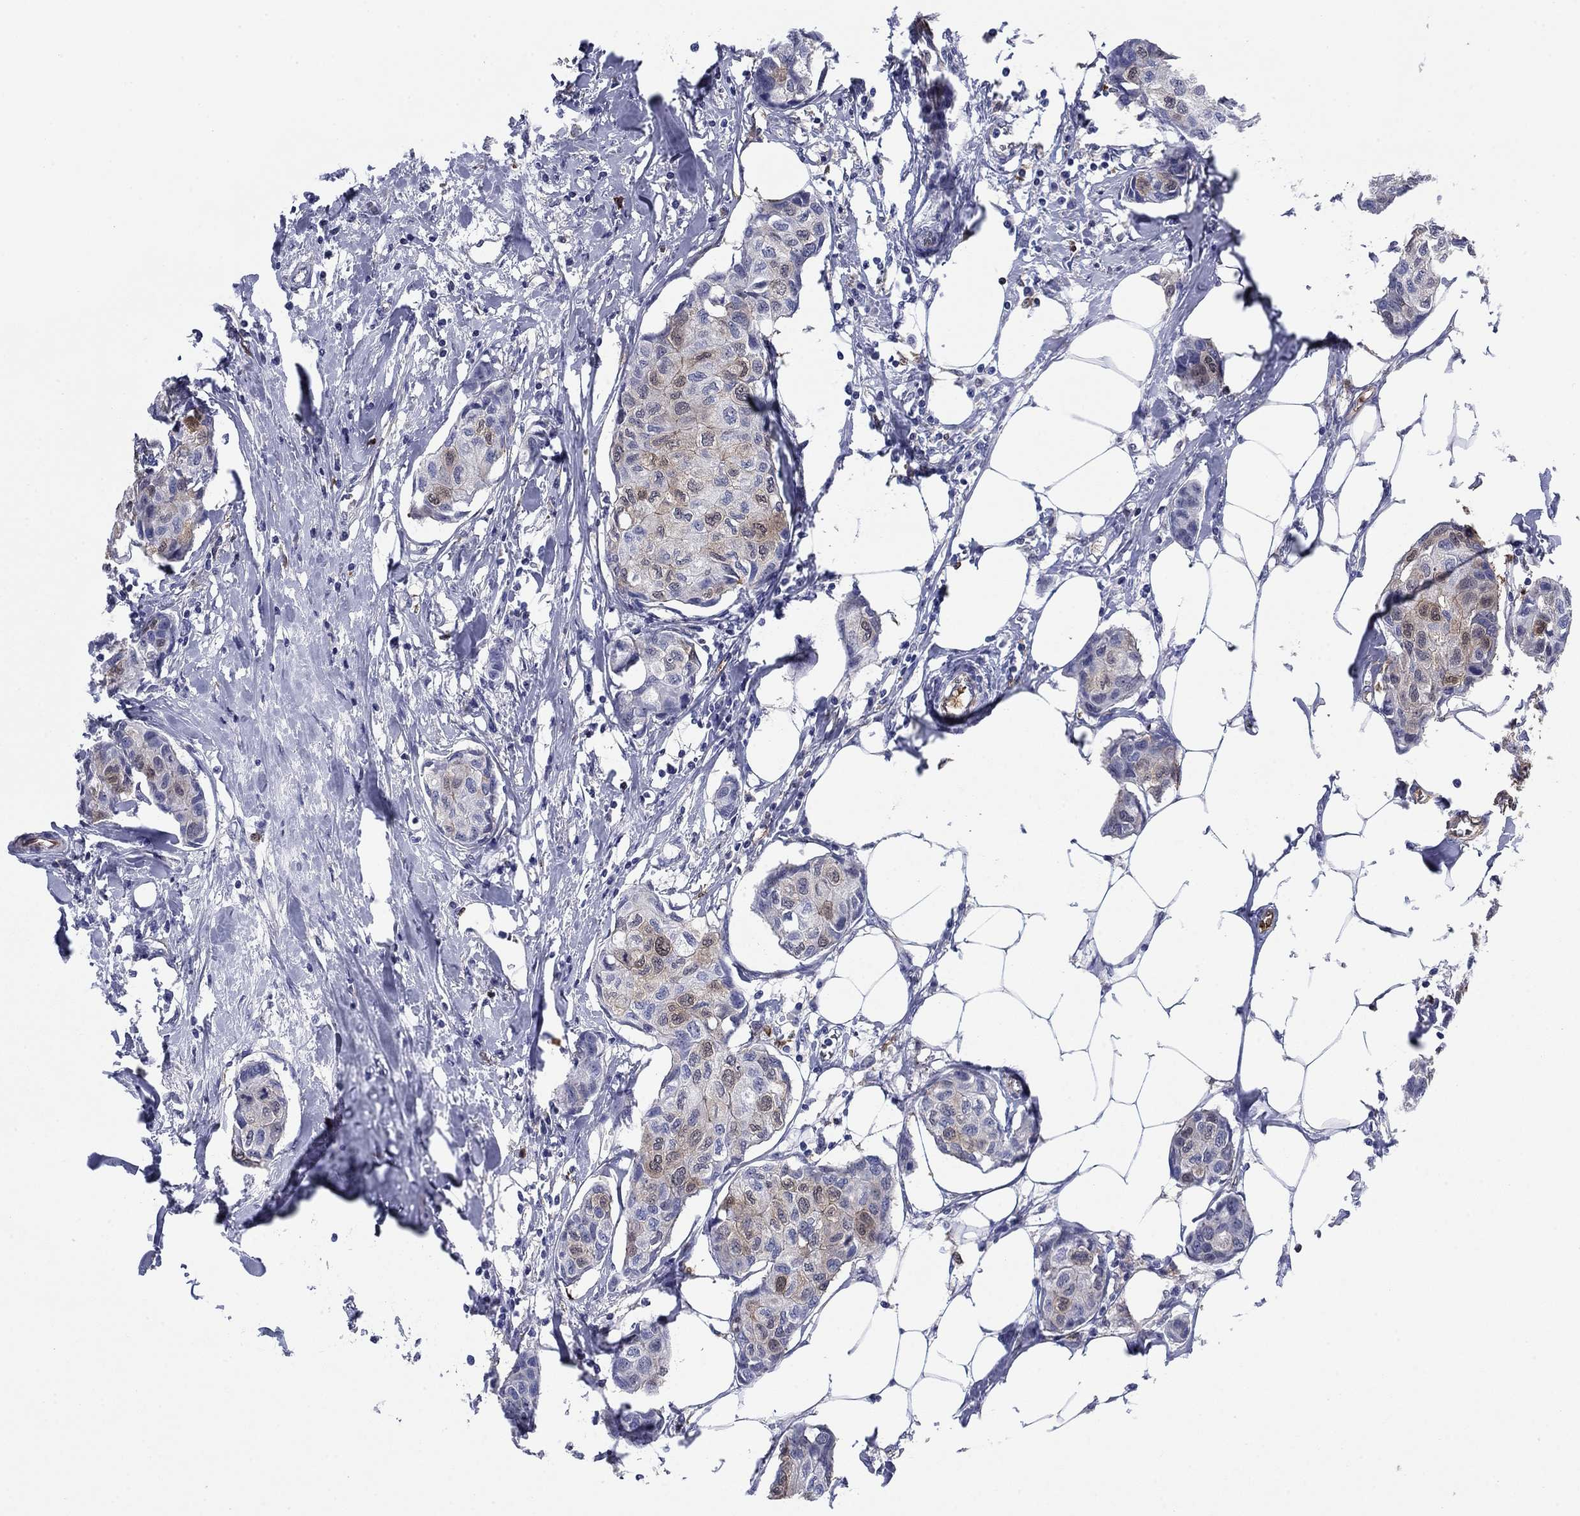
{"staining": {"intensity": "weak", "quantity": "<25%", "location": "cytoplasmic/membranous"}, "tissue": "breast cancer", "cell_type": "Tumor cells", "image_type": "cancer", "snomed": [{"axis": "morphology", "description": "Duct carcinoma"}, {"axis": "topography", "description": "Breast"}], "caption": "Tumor cells show no significant protein staining in breast cancer (intraductal carcinoma).", "gene": "STMN1", "patient": {"sex": "female", "age": 80}}